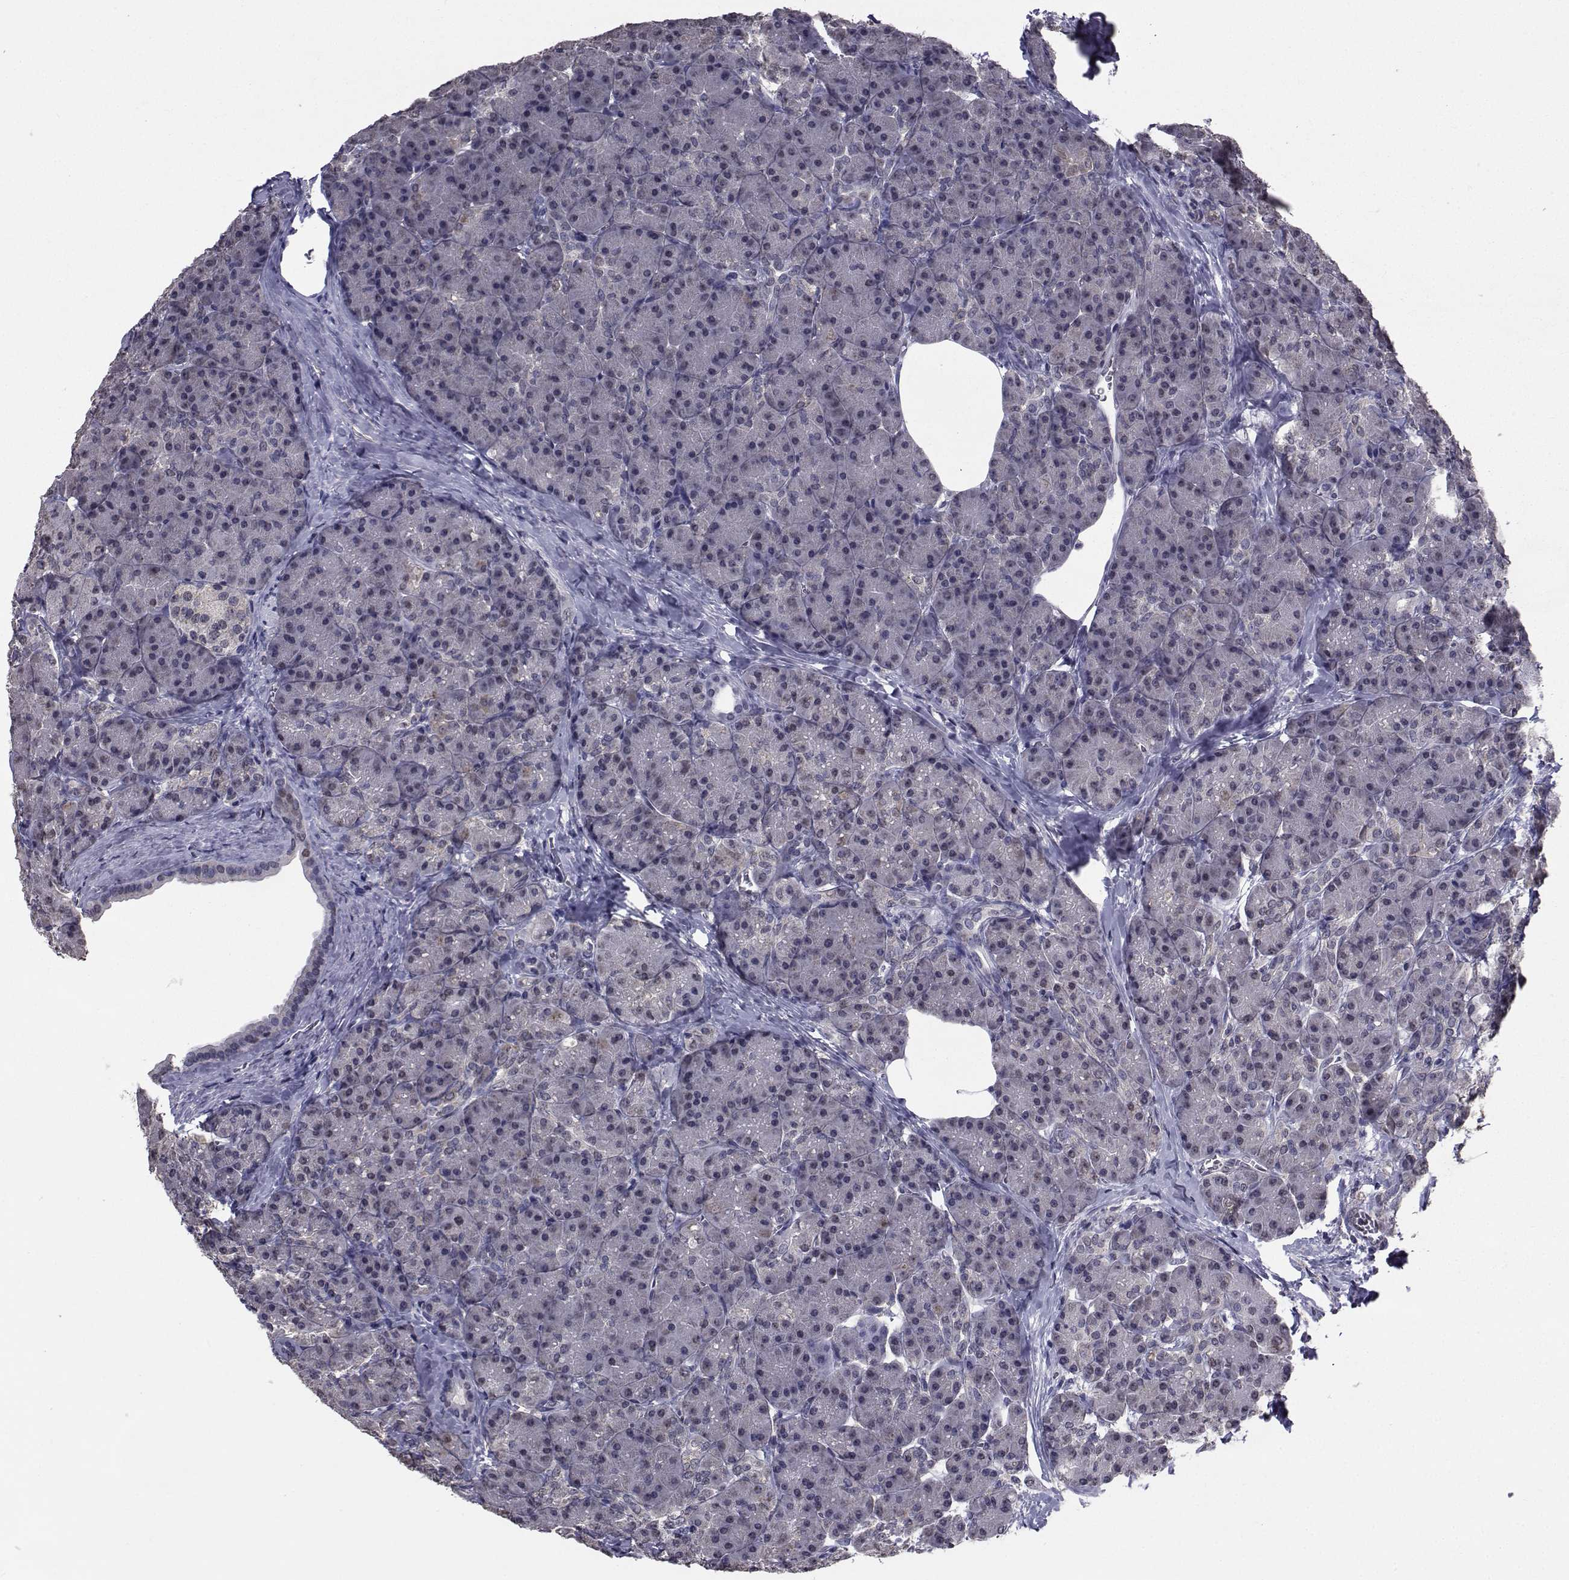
{"staining": {"intensity": "negative", "quantity": "none", "location": "none"}, "tissue": "pancreas", "cell_type": "Exocrine glandular cells", "image_type": "normal", "snomed": [{"axis": "morphology", "description": "Normal tissue, NOS"}, {"axis": "topography", "description": "Pancreas"}], "caption": "IHC of normal pancreas demonstrates no expression in exocrine glandular cells. (Stains: DAB (3,3'-diaminobenzidine) immunohistochemistry with hematoxylin counter stain, Microscopy: brightfield microscopy at high magnification).", "gene": "CYP2S1", "patient": {"sex": "male", "age": 57}}